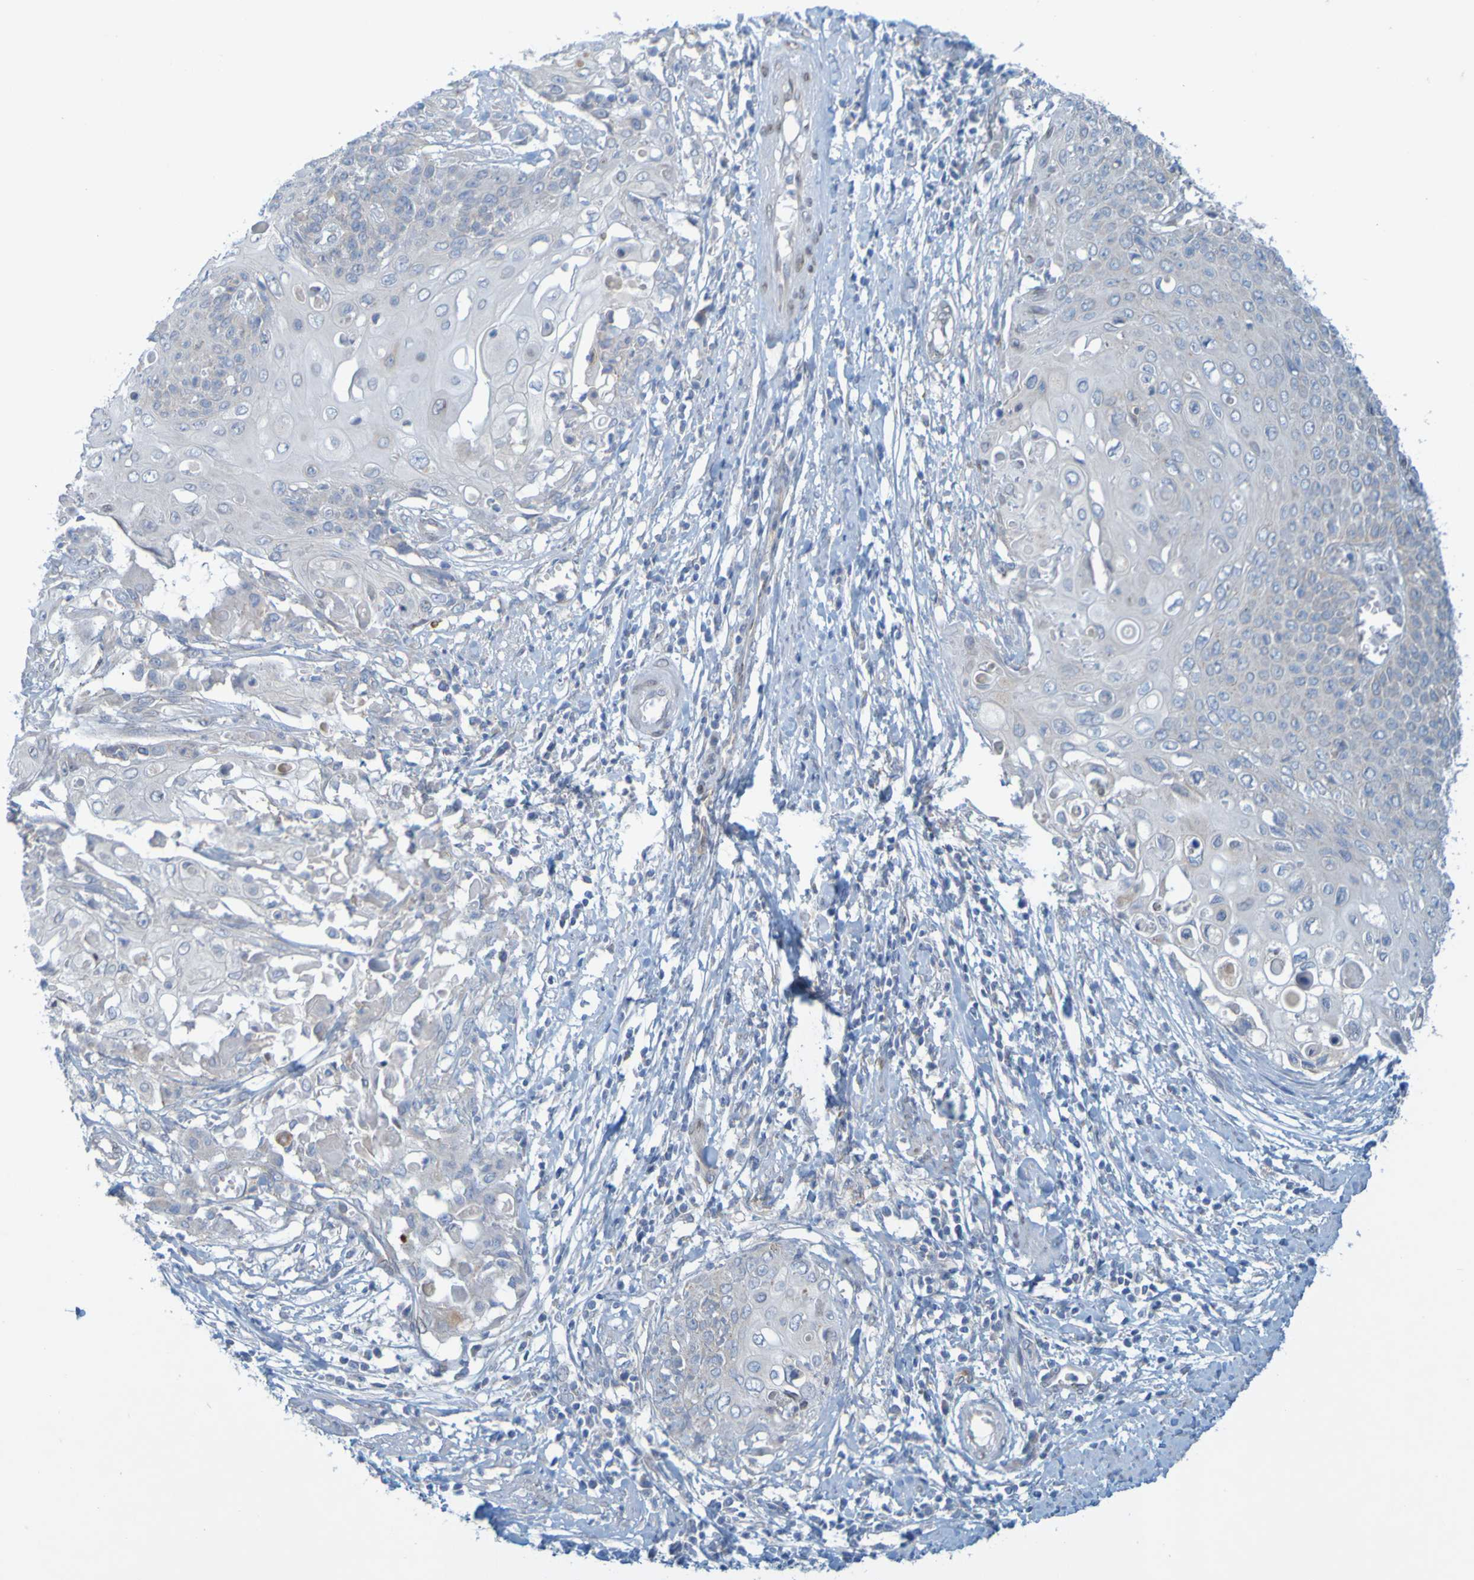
{"staining": {"intensity": "negative", "quantity": "none", "location": "none"}, "tissue": "cervical cancer", "cell_type": "Tumor cells", "image_type": "cancer", "snomed": [{"axis": "morphology", "description": "Squamous cell carcinoma, NOS"}, {"axis": "topography", "description": "Cervix"}], "caption": "High magnification brightfield microscopy of cervical cancer stained with DAB (brown) and counterstained with hematoxylin (blue): tumor cells show no significant expression. (DAB IHC with hematoxylin counter stain).", "gene": "MAG", "patient": {"sex": "female", "age": 39}}